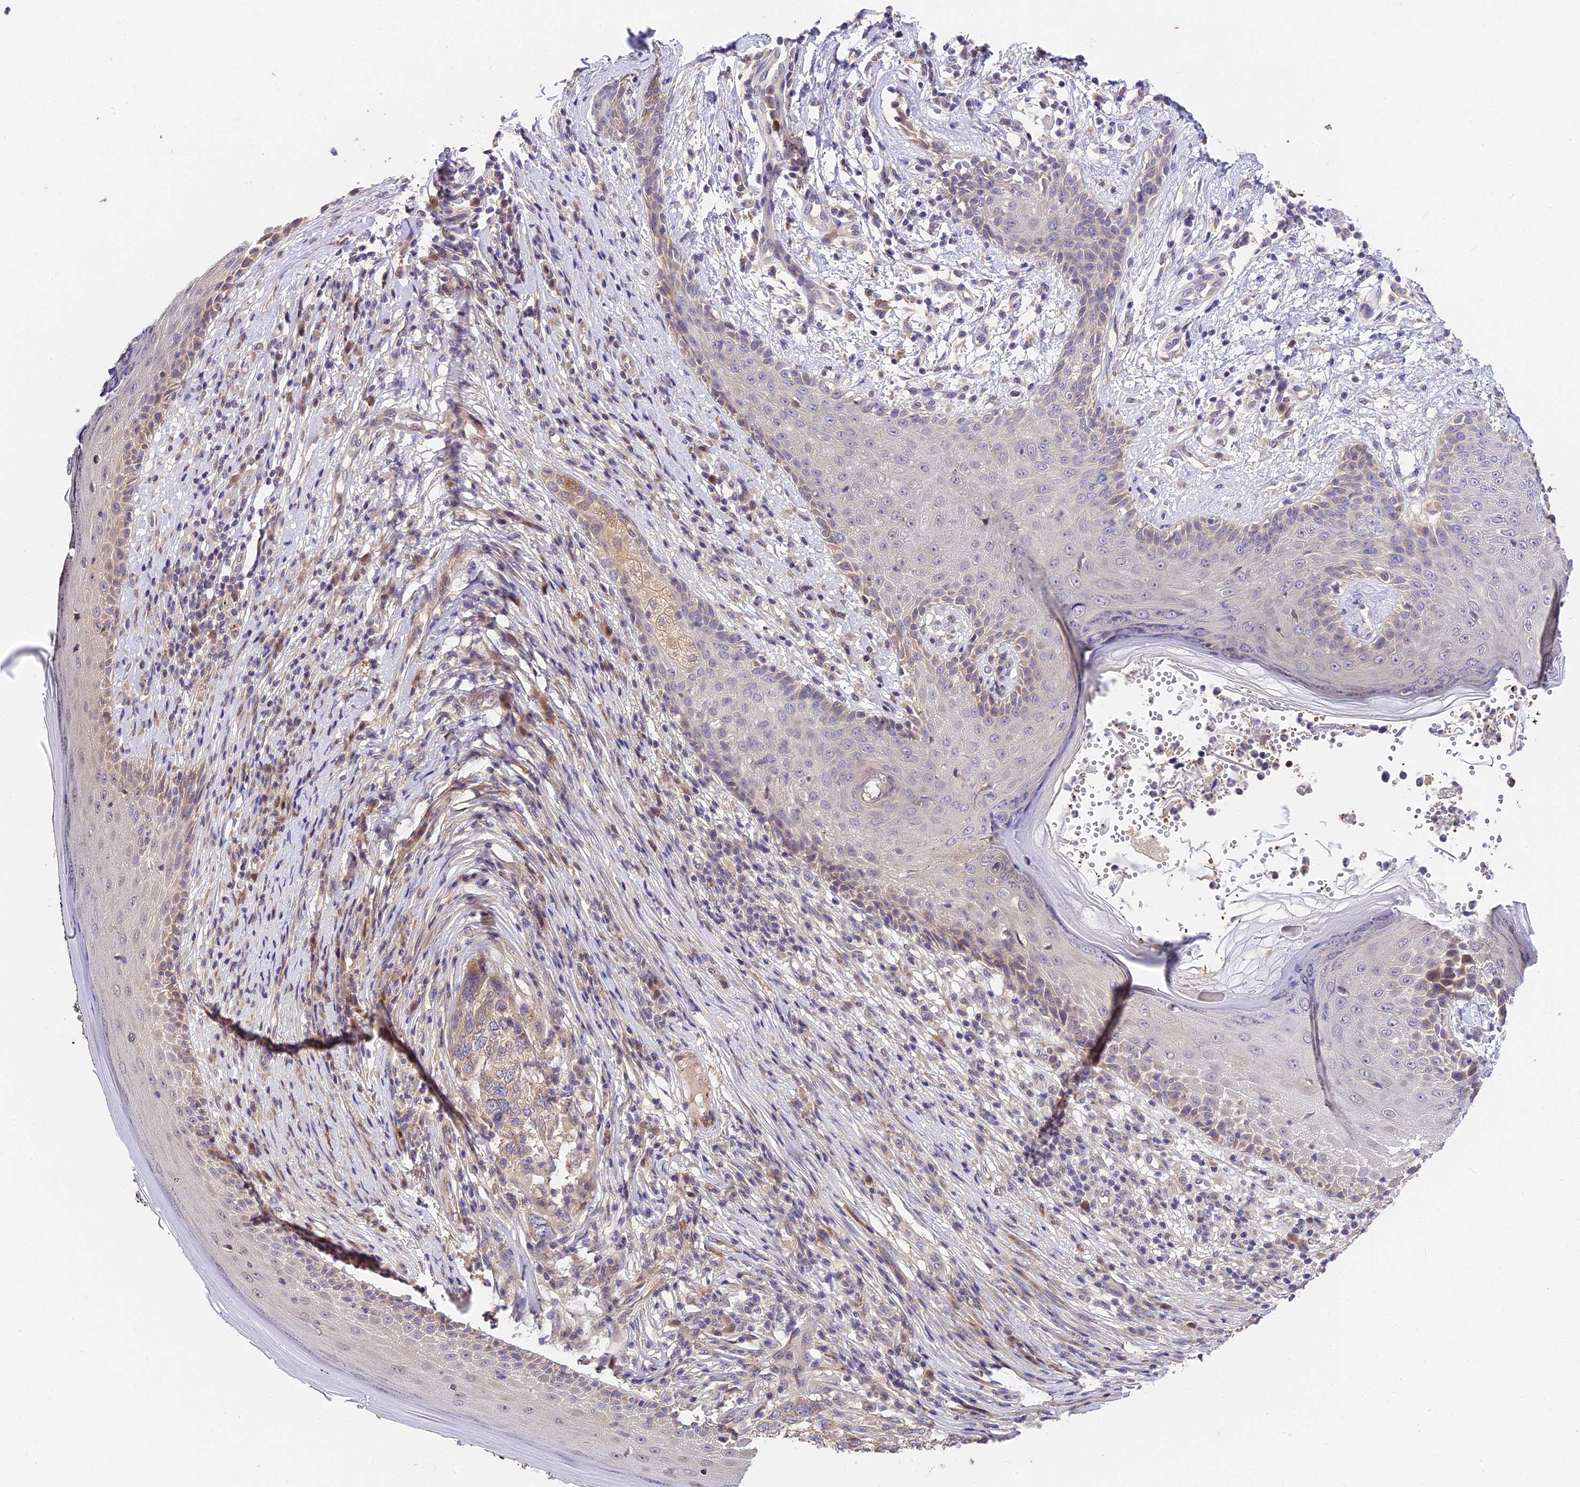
{"staining": {"intensity": "weak", "quantity": "25%-75%", "location": "cytoplasmic/membranous"}, "tissue": "skin cancer", "cell_type": "Tumor cells", "image_type": "cancer", "snomed": [{"axis": "morphology", "description": "Basal cell carcinoma"}, {"axis": "topography", "description": "Skin"}], "caption": "Immunohistochemistry (IHC) image of neoplastic tissue: human skin basal cell carcinoma stained using immunohistochemistry shows low levels of weak protein expression localized specifically in the cytoplasmic/membranous of tumor cells, appearing as a cytoplasmic/membranous brown color.", "gene": "BSCL2", "patient": {"sex": "female", "age": 65}}